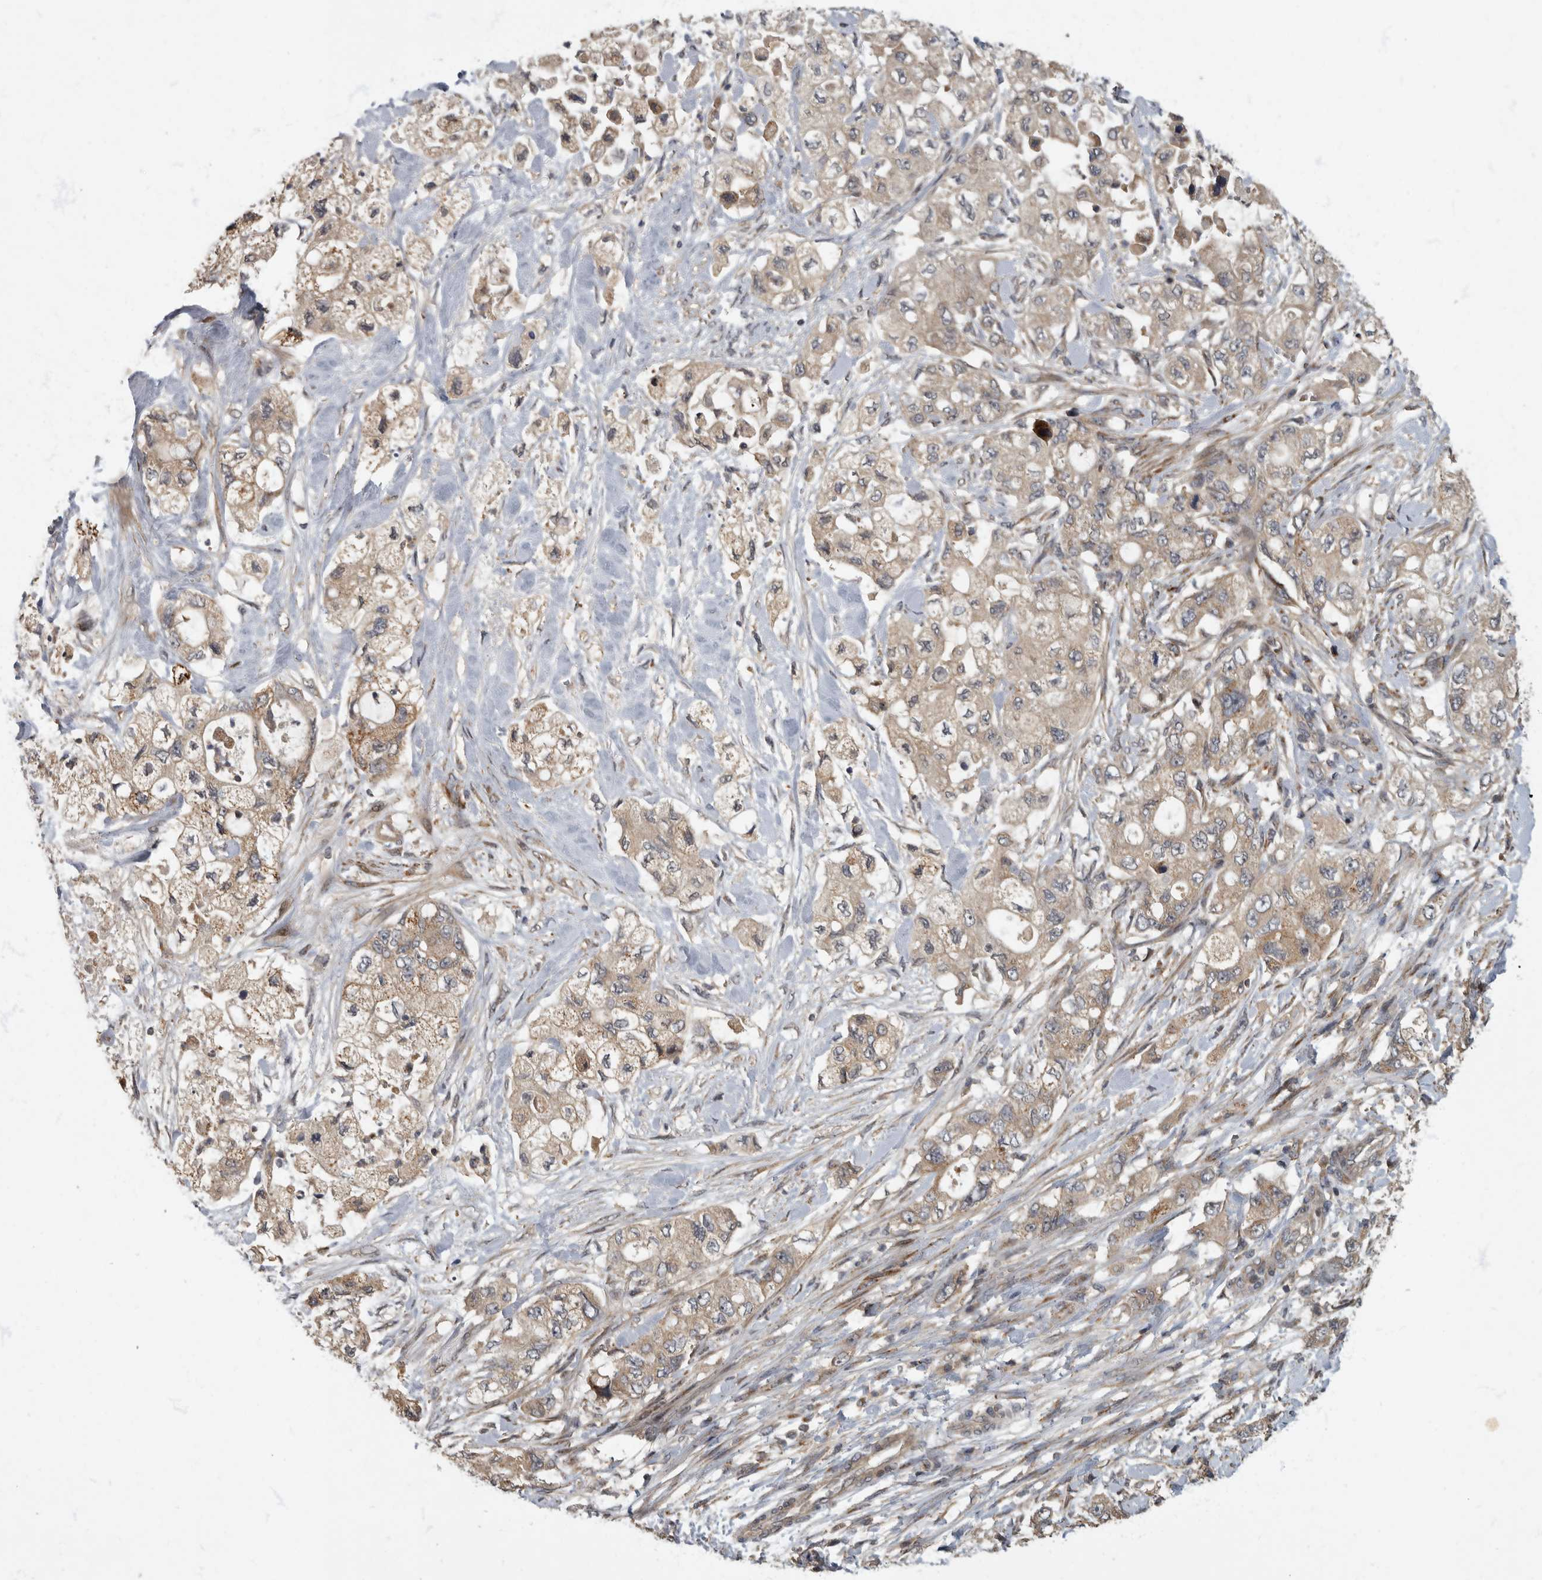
{"staining": {"intensity": "weak", "quantity": ">75%", "location": "cytoplasmic/membranous"}, "tissue": "pancreatic cancer", "cell_type": "Tumor cells", "image_type": "cancer", "snomed": [{"axis": "morphology", "description": "Adenocarcinoma, NOS"}, {"axis": "topography", "description": "Pancreas"}], "caption": "Tumor cells exhibit low levels of weak cytoplasmic/membranous staining in approximately >75% of cells in human pancreatic adenocarcinoma. The protein of interest is shown in brown color, while the nuclei are stained blue.", "gene": "IQCK", "patient": {"sex": "female", "age": 73}}